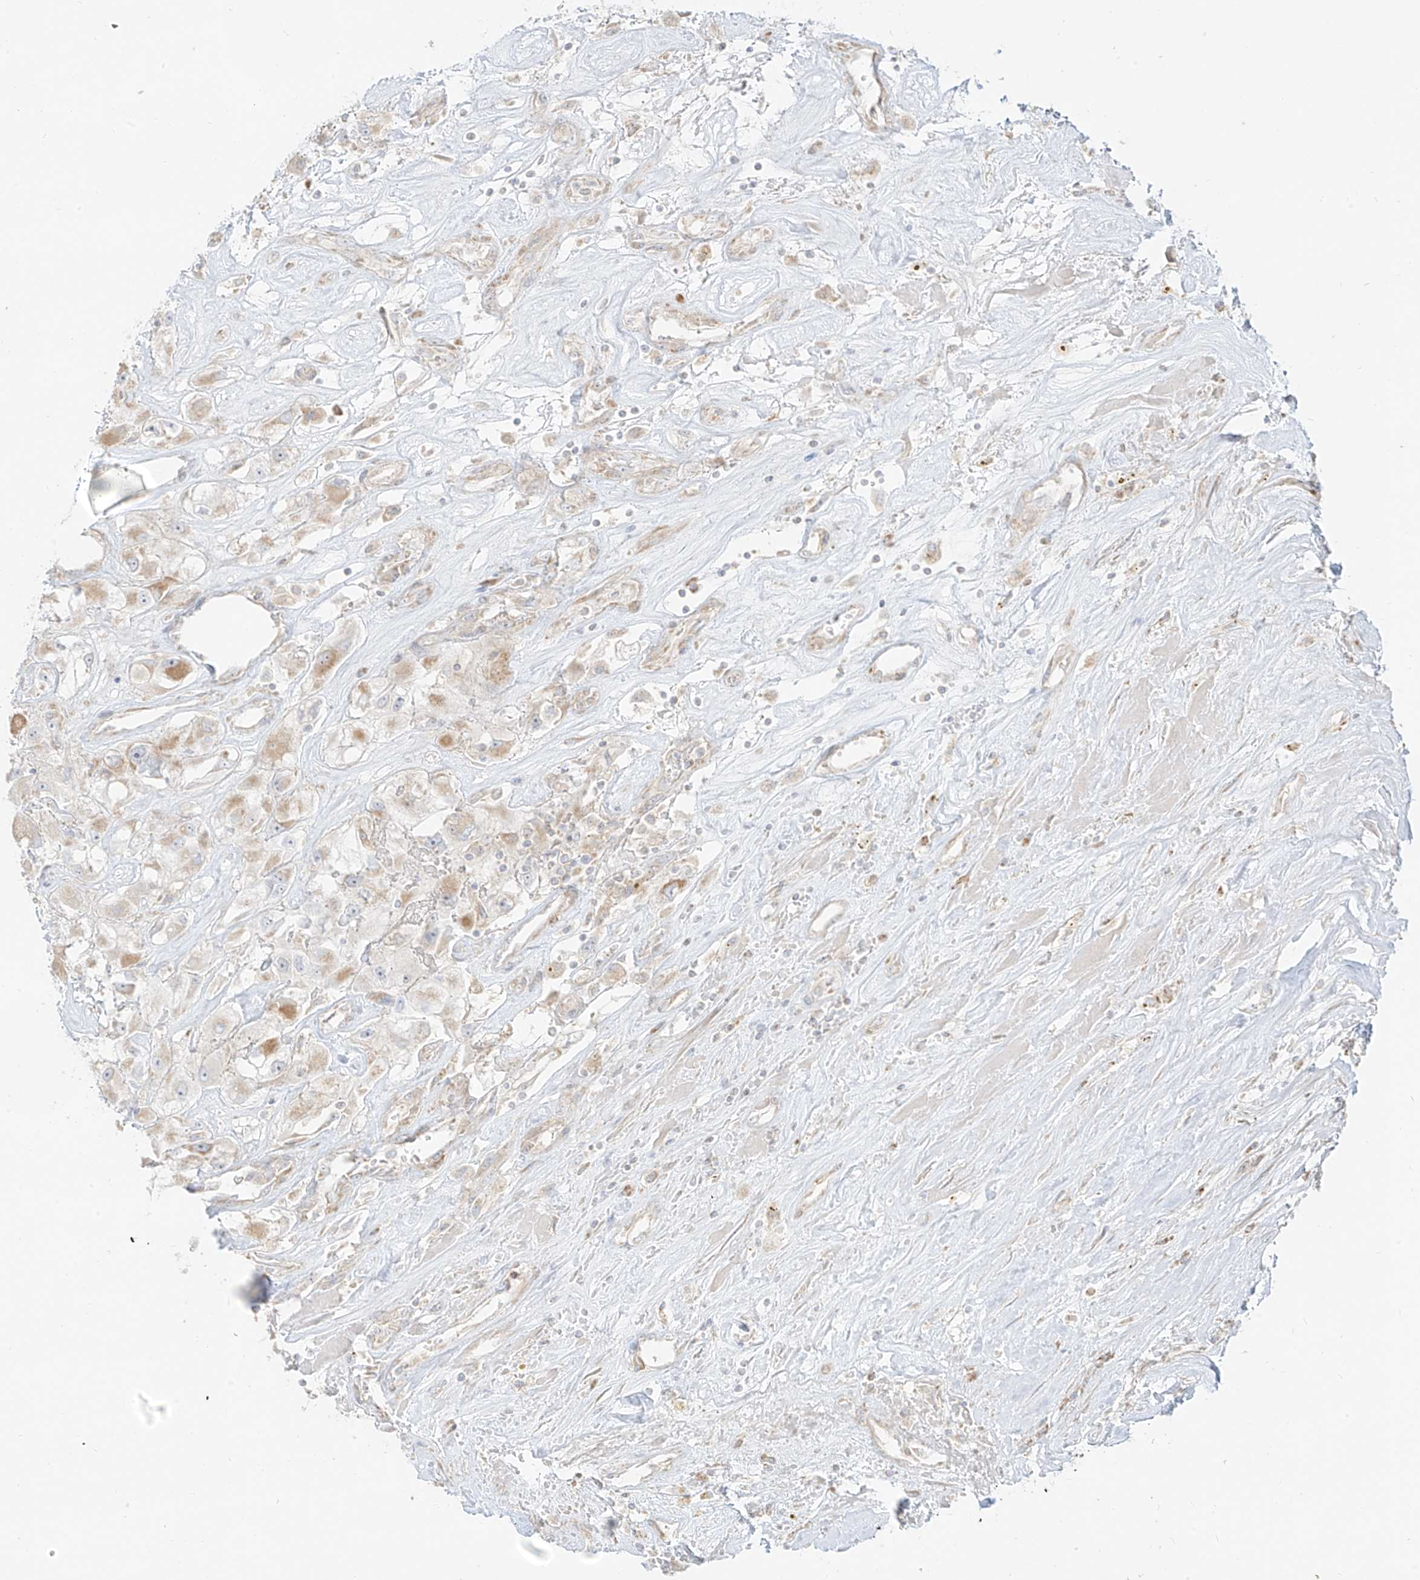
{"staining": {"intensity": "weak", "quantity": "25%-75%", "location": "cytoplasmic/membranous"}, "tissue": "renal cancer", "cell_type": "Tumor cells", "image_type": "cancer", "snomed": [{"axis": "morphology", "description": "Adenocarcinoma, NOS"}, {"axis": "topography", "description": "Kidney"}], "caption": "A high-resolution image shows IHC staining of renal cancer (adenocarcinoma), which demonstrates weak cytoplasmic/membranous expression in approximately 25%-75% of tumor cells.", "gene": "ZIM3", "patient": {"sex": "female", "age": 52}}